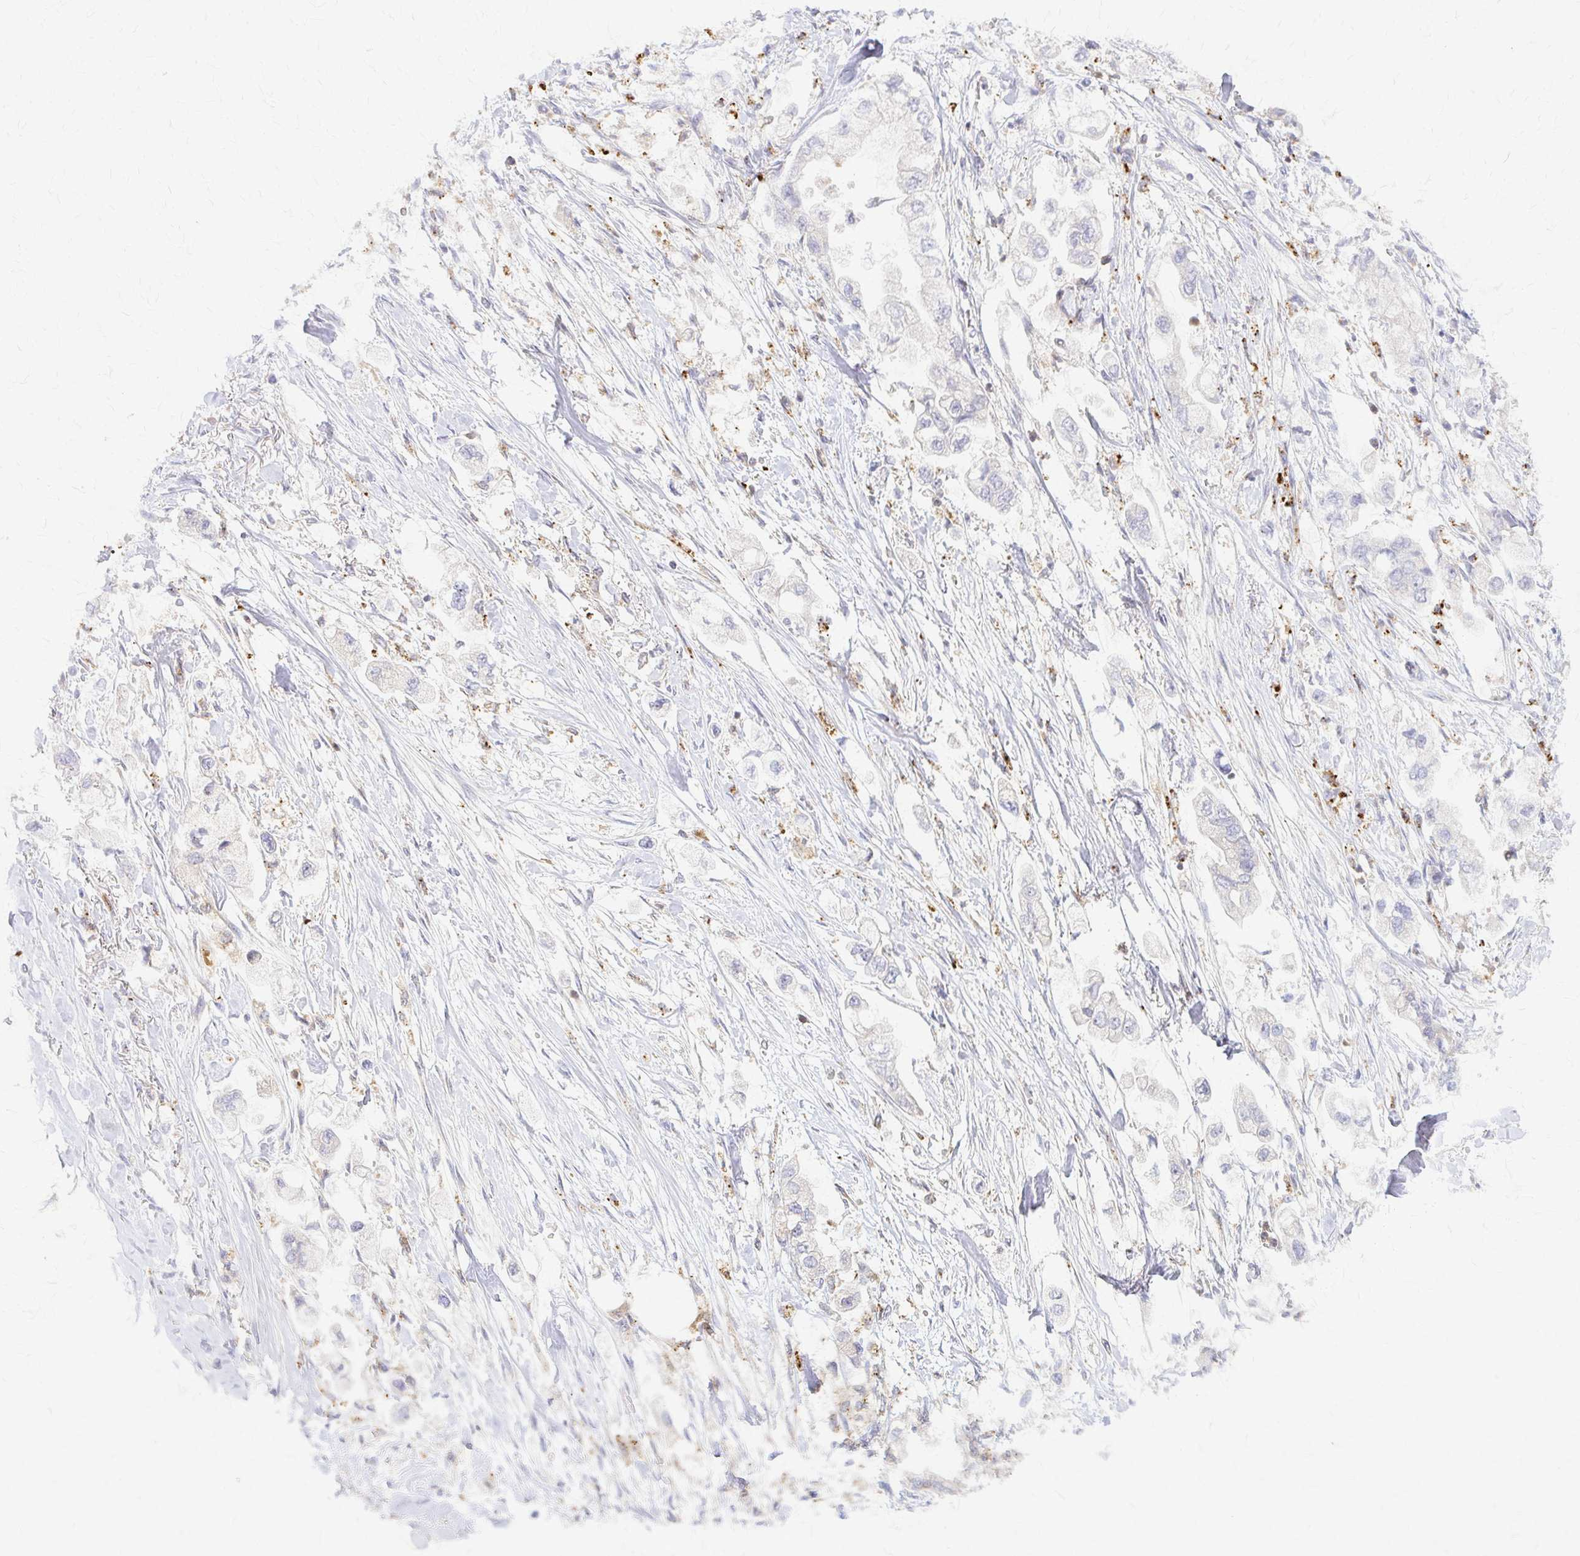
{"staining": {"intensity": "negative", "quantity": "none", "location": "none"}, "tissue": "stomach cancer", "cell_type": "Tumor cells", "image_type": "cancer", "snomed": [{"axis": "morphology", "description": "Adenocarcinoma, NOS"}, {"axis": "topography", "description": "Stomach"}], "caption": "This is an immunohistochemistry (IHC) micrograph of stomach cancer (adenocarcinoma). There is no expression in tumor cells.", "gene": "ARHGAP35", "patient": {"sex": "male", "age": 62}}